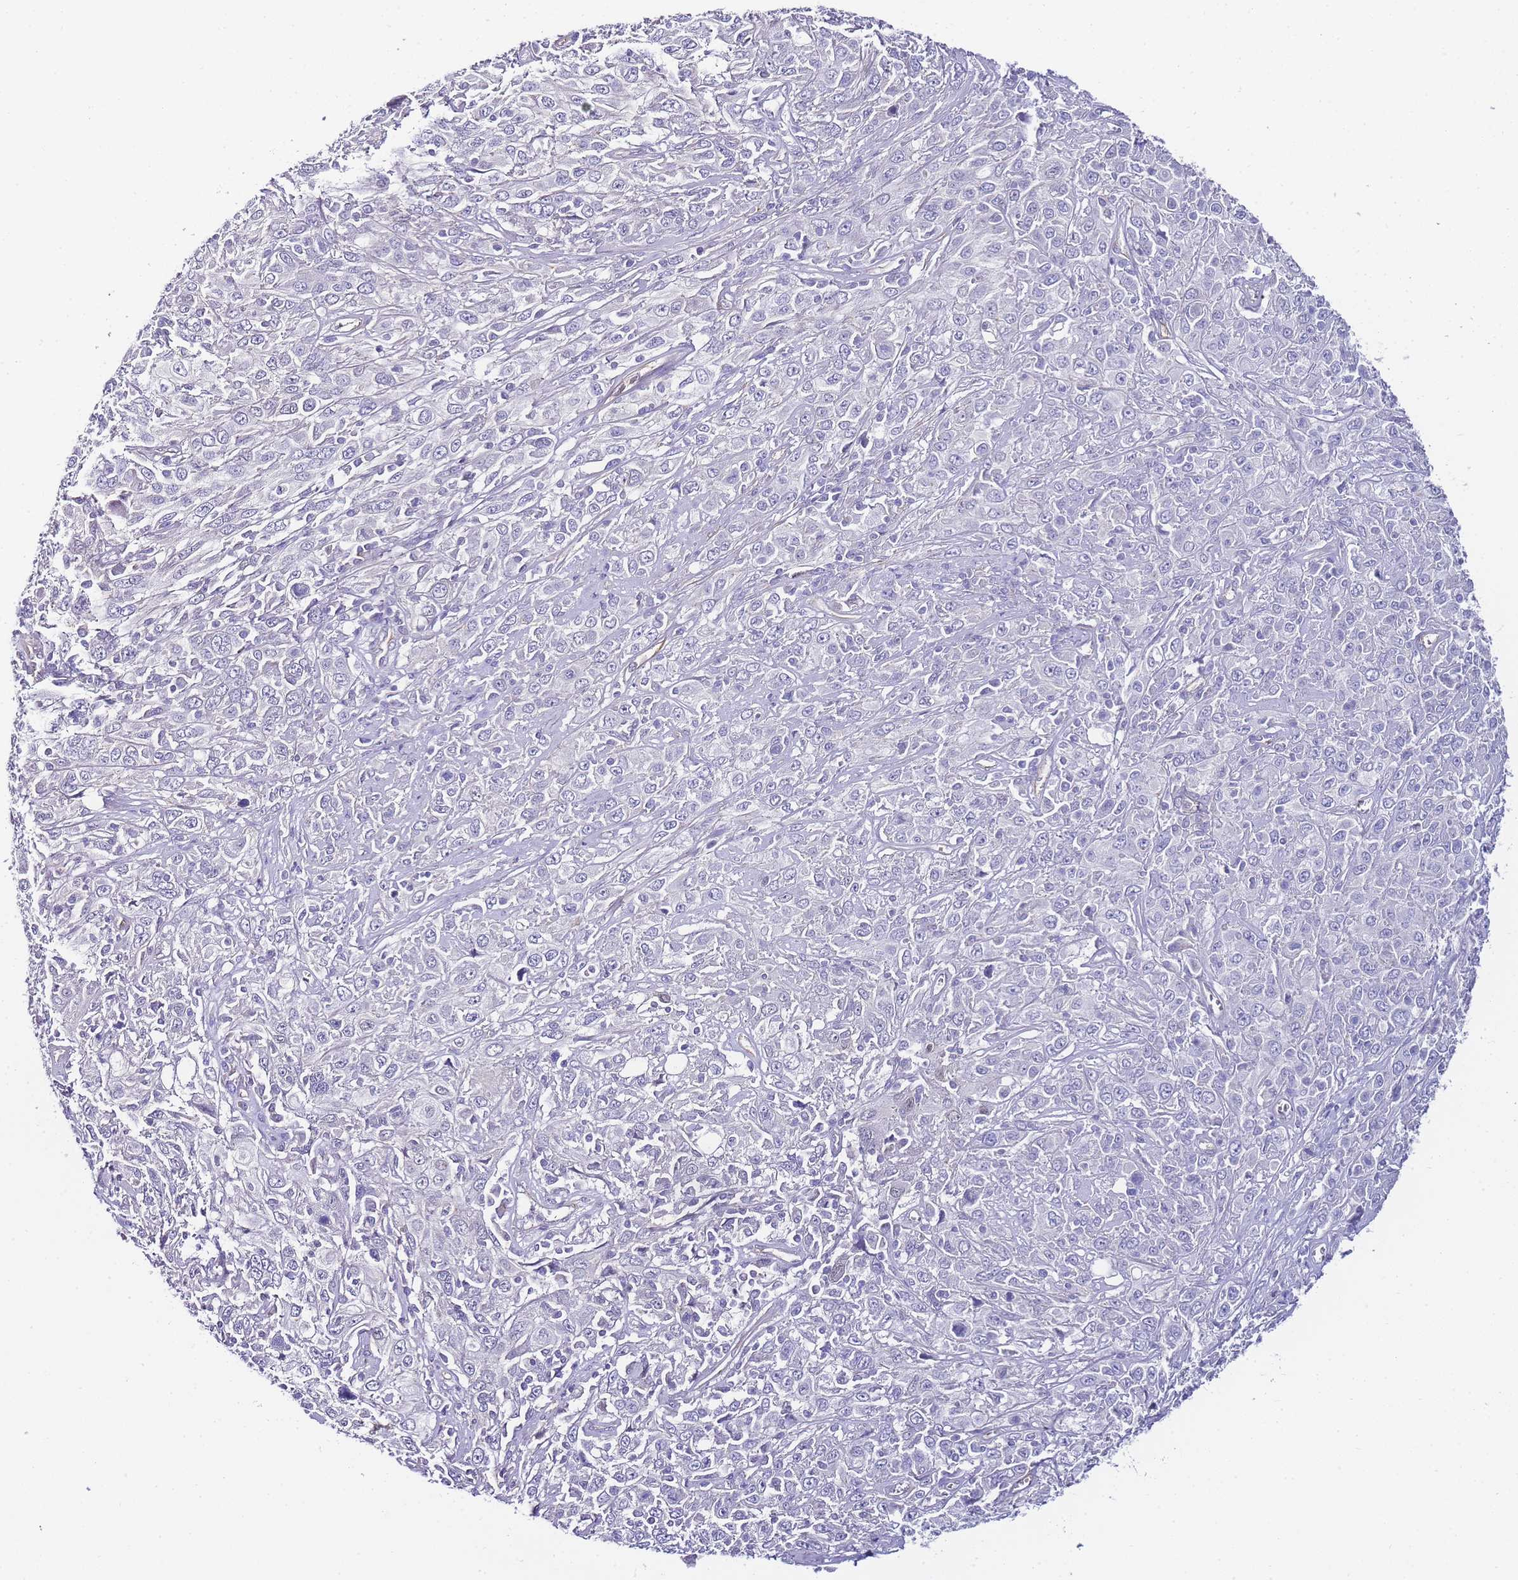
{"staining": {"intensity": "negative", "quantity": "none", "location": "none"}, "tissue": "cervical cancer", "cell_type": "Tumor cells", "image_type": "cancer", "snomed": [{"axis": "morphology", "description": "Squamous cell carcinoma, NOS"}, {"axis": "topography", "description": "Cervix"}], "caption": "The histopathology image demonstrates no staining of tumor cells in cervical squamous cell carcinoma.", "gene": "PDCD7", "patient": {"sex": "female", "age": 46}}